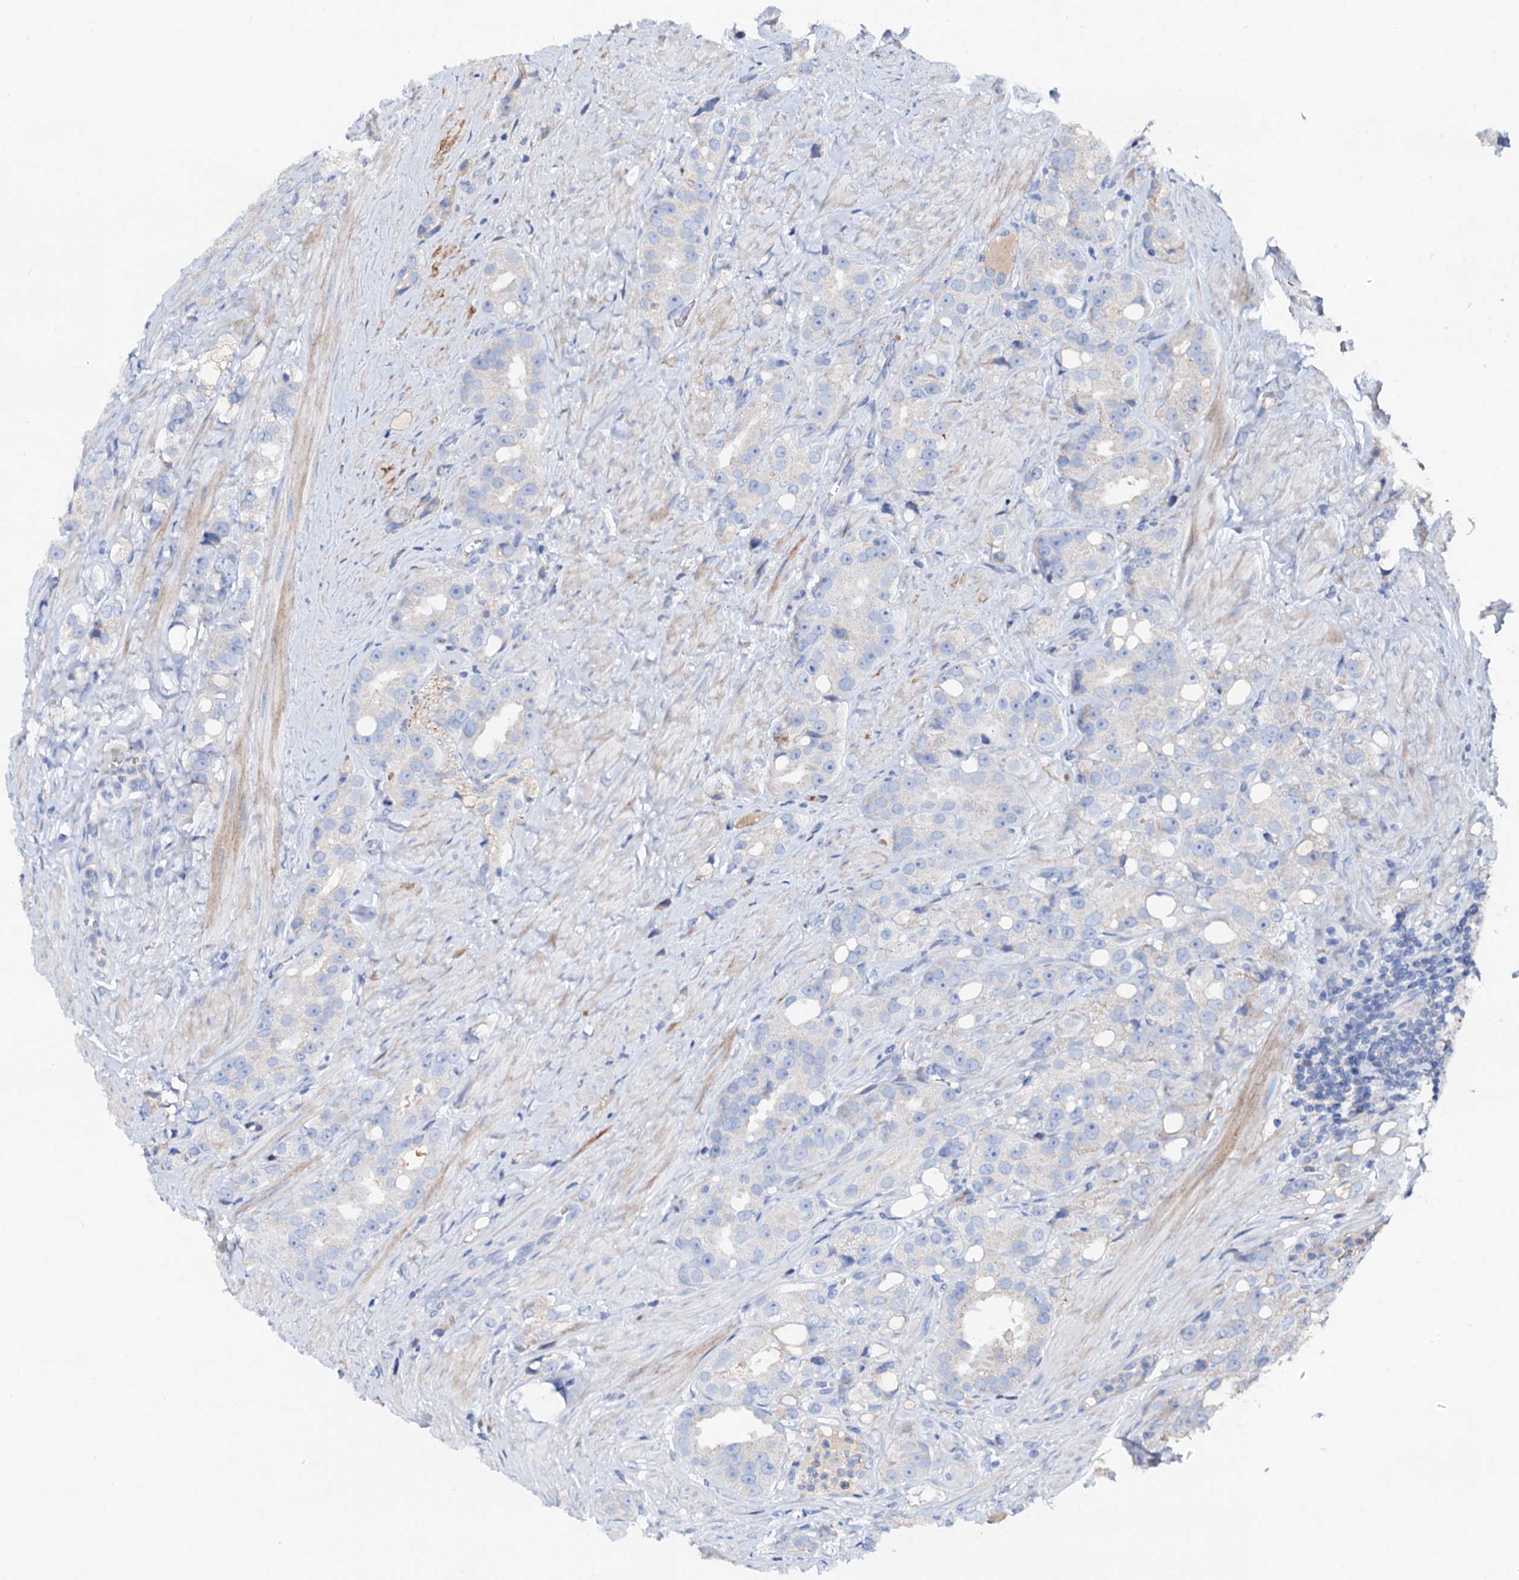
{"staining": {"intensity": "negative", "quantity": "none", "location": "none"}, "tissue": "prostate cancer", "cell_type": "Tumor cells", "image_type": "cancer", "snomed": [{"axis": "morphology", "description": "Adenocarcinoma, NOS"}, {"axis": "topography", "description": "Prostate"}], "caption": "DAB (3,3'-diaminobenzidine) immunohistochemical staining of prostate cancer shows no significant positivity in tumor cells. The staining was performed using DAB (3,3'-diaminobenzidine) to visualize the protein expression in brown, while the nuclei were stained in blue with hematoxylin (Magnification: 20x).", "gene": "SLC10A7", "patient": {"sex": "male", "age": 79}}